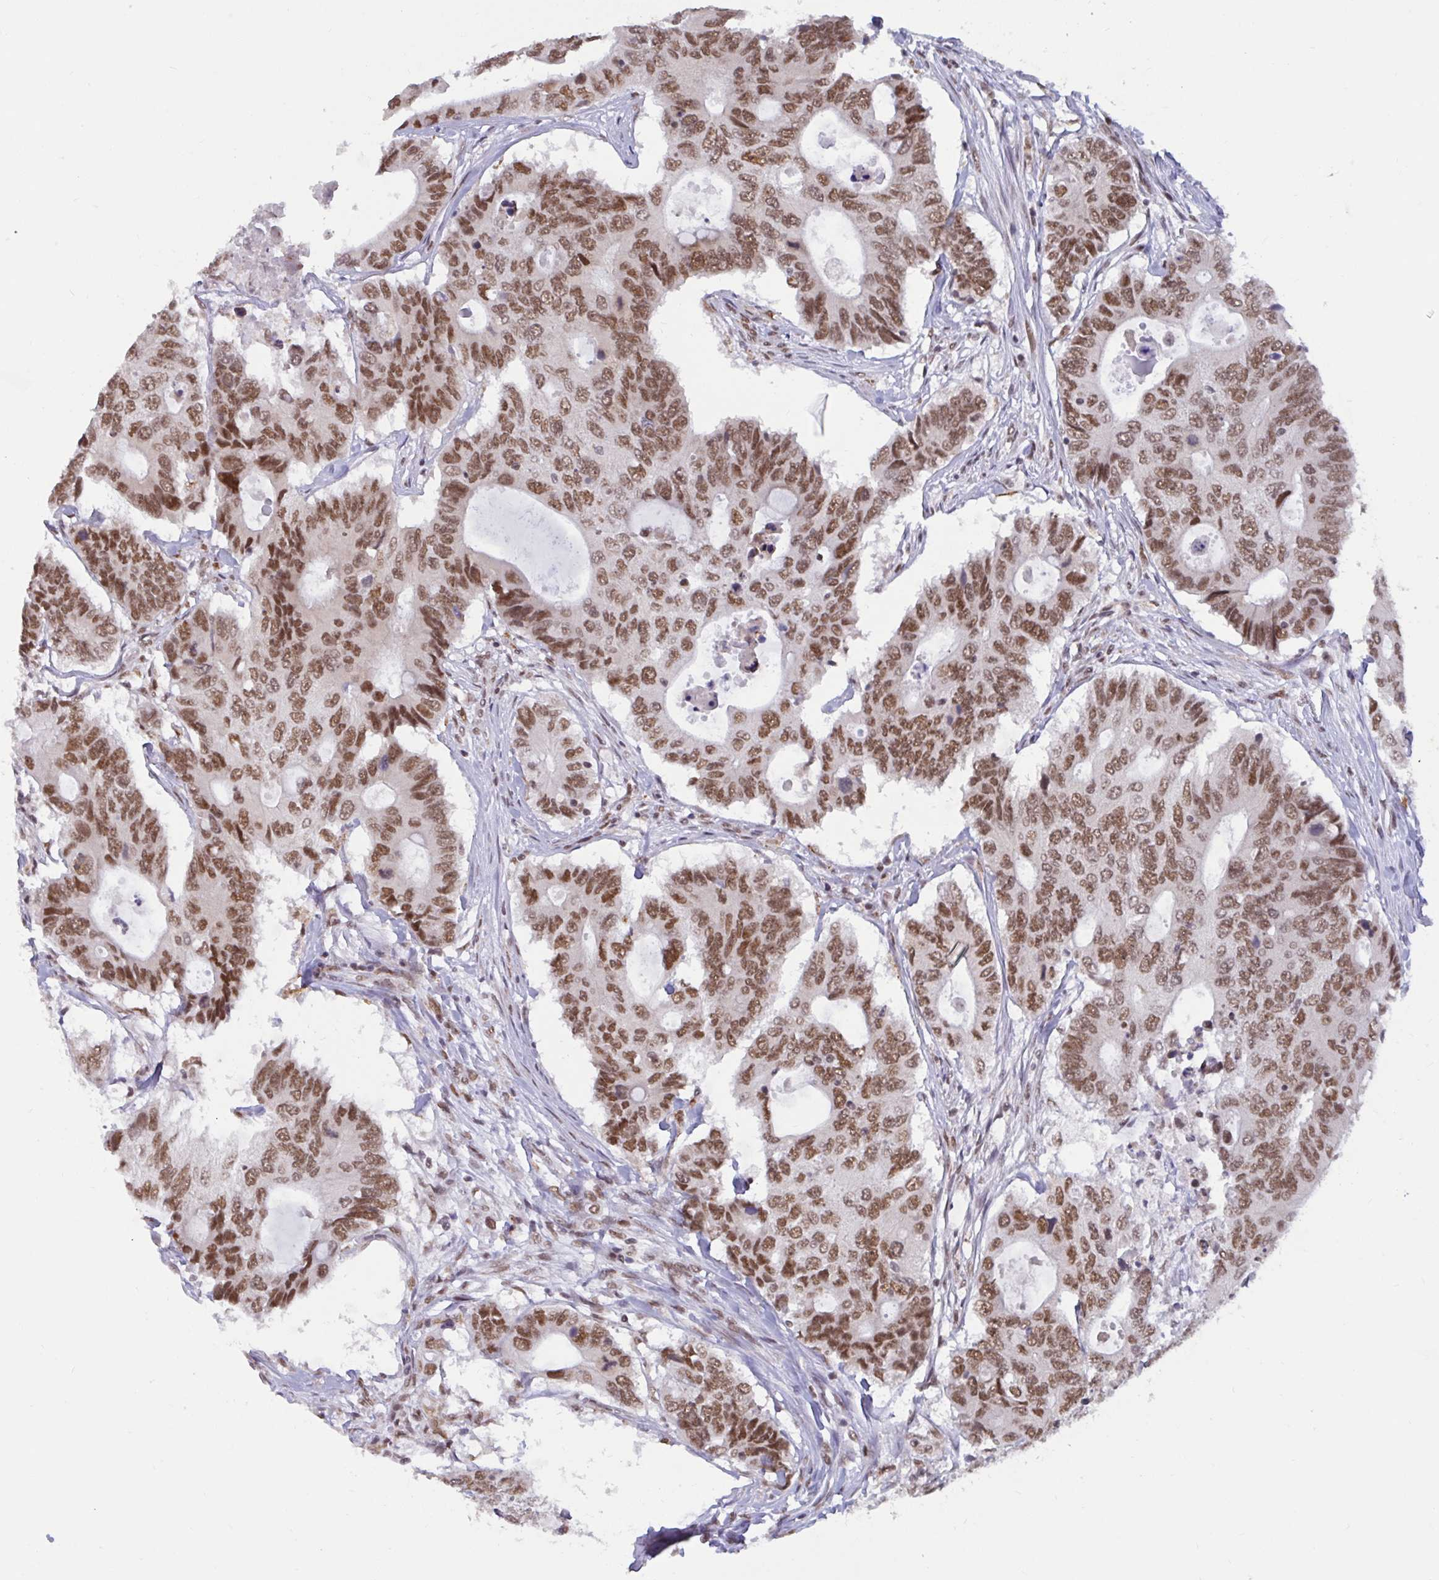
{"staining": {"intensity": "moderate", "quantity": ">75%", "location": "nuclear"}, "tissue": "colorectal cancer", "cell_type": "Tumor cells", "image_type": "cancer", "snomed": [{"axis": "morphology", "description": "Adenocarcinoma, NOS"}, {"axis": "topography", "description": "Colon"}], "caption": "A photomicrograph of human colorectal cancer (adenocarcinoma) stained for a protein displays moderate nuclear brown staining in tumor cells.", "gene": "PHF10", "patient": {"sex": "male", "age": 71}}